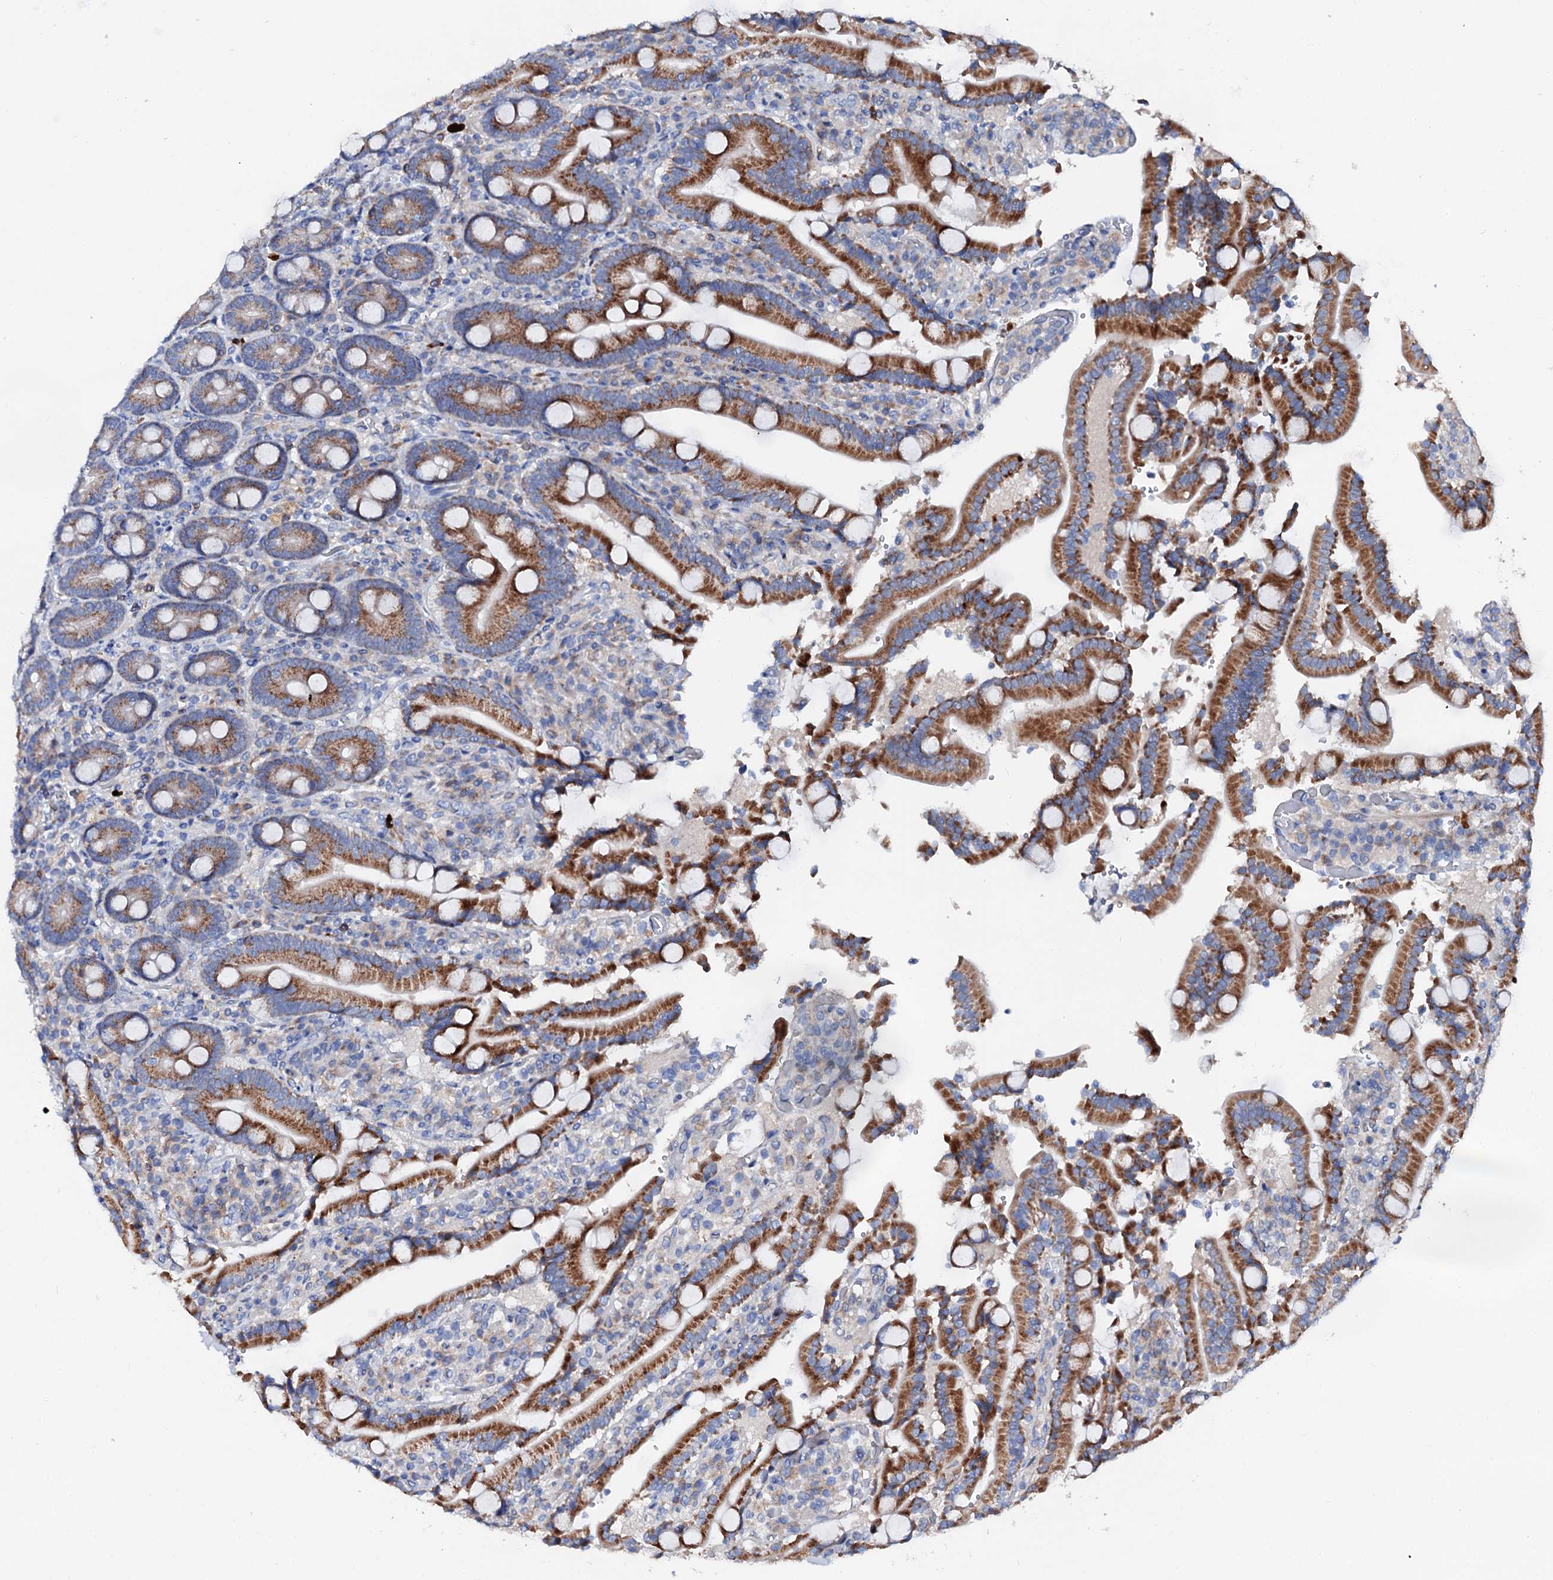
{"staining": {"intensity": "strong", "quantity": "25%-75%", "location": "cytoplasmic/membranous"}, "tissue": "duodenum", "cell_type": "Glandular cells", "image_type": "normal", "snomed": [{"axis": "morphology", "description": "Normal tissue, NOS"}, {"axis": "topography", "description": "Duodenum"}], "caption": "Strong cytoplasmic/membranous expression for a protein is seen in about 25%-75% of glandular cells of unremarkable duodenum using IHC.", "gene": "SLC10A7", "patient": {"sex": "female", "age": 62}}